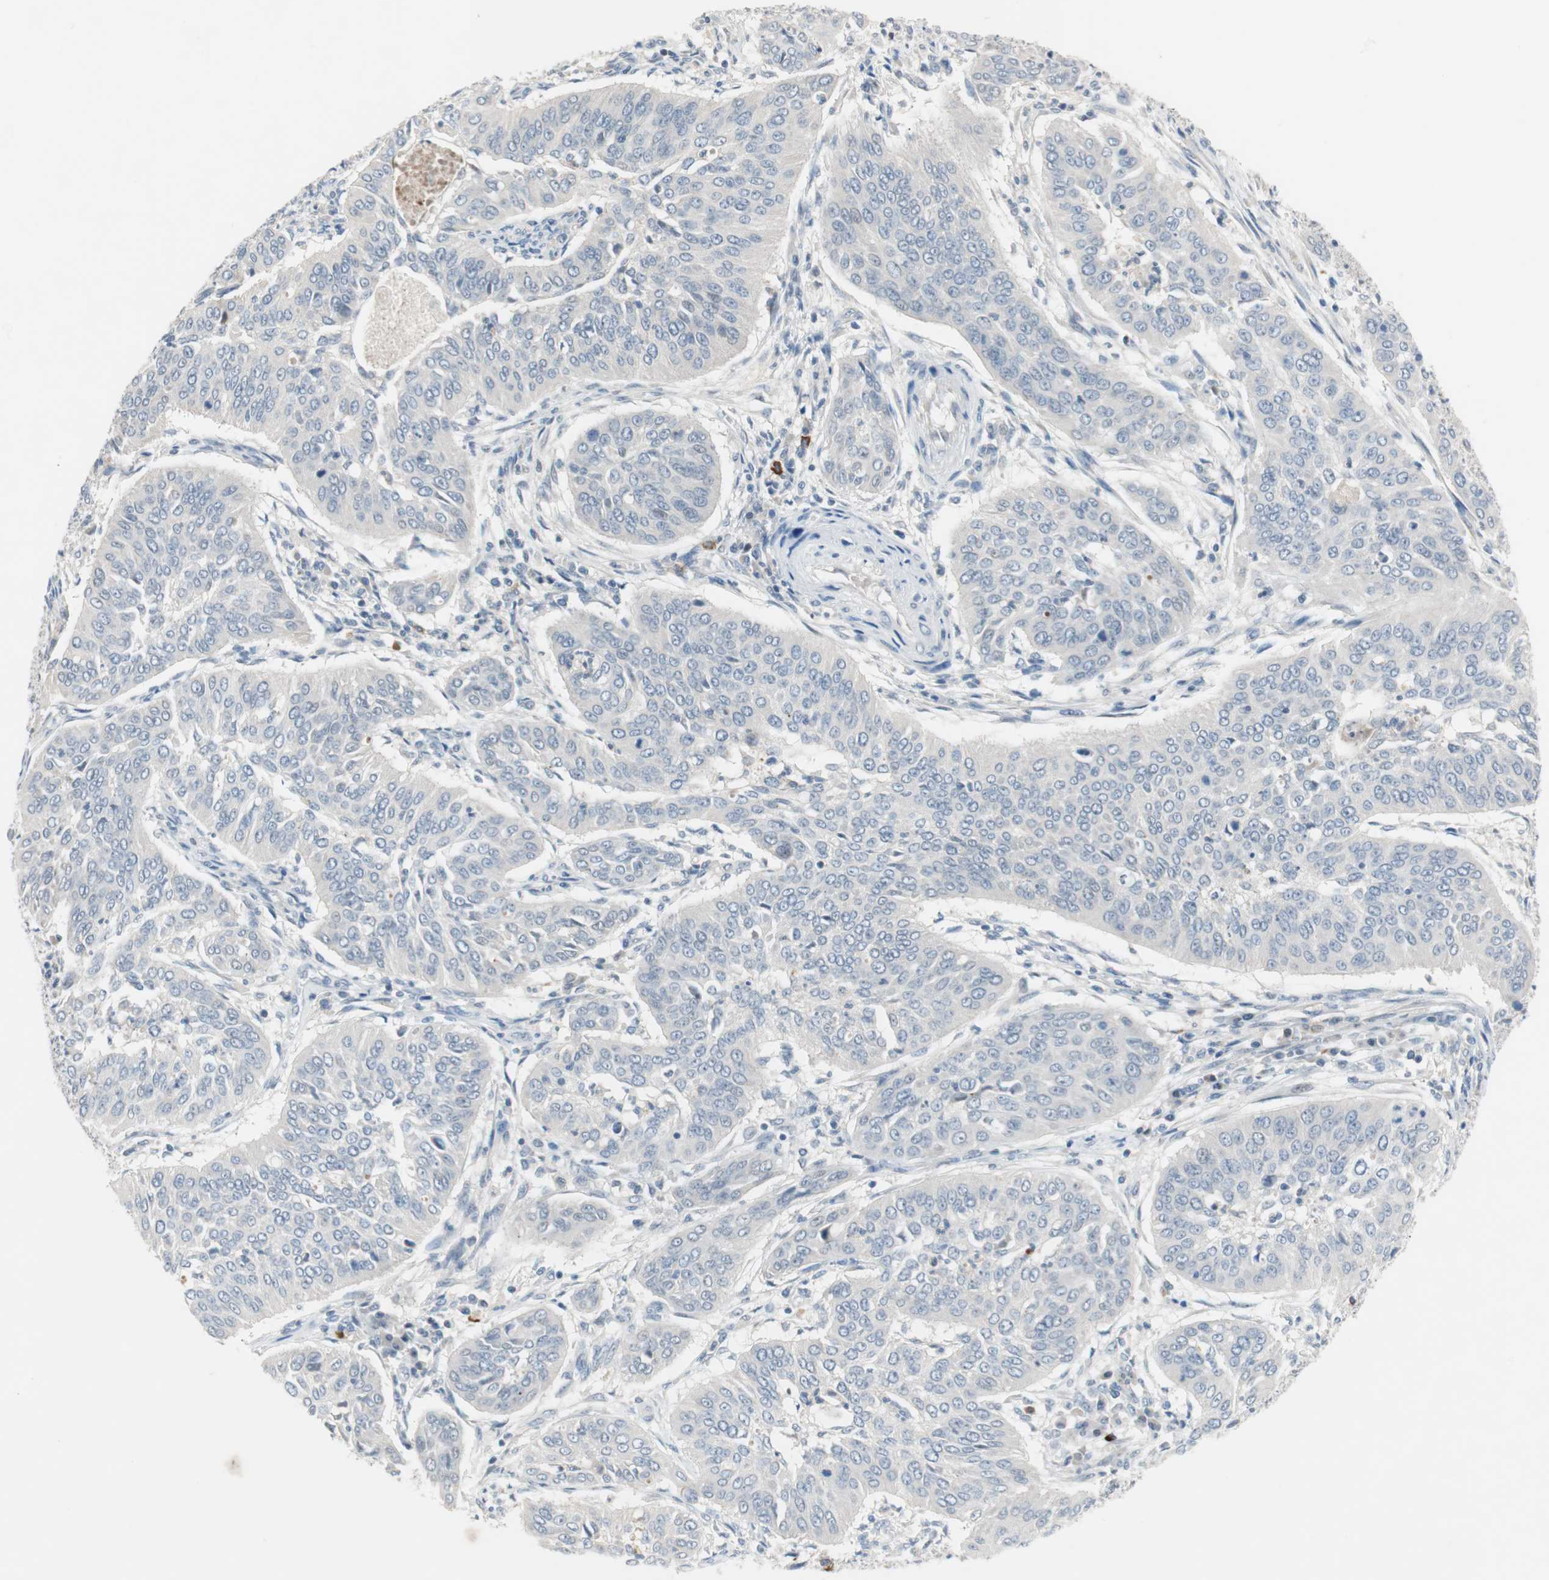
{"staining": {"intensity": "negative", "quantity": "none", "location": "none"}, "tissue": "cervical cancer", "cell_type": "Tumor cells", "image_type": "cancer", "snomed": [{"axis": "morphology", "description": "Normal tissue, NOS"}, {"axis": "morphology", "description": "Squamous cell carcinoma, NOS"}, {"axis": "topography", "description": "Cervix"}], "caption": "An IHC micrograph of cervical squamous cell carcinoma is shown. There is no staining in tumor cells of cervical squamous cell carcinoma.", "gene": "PDZK1", "patient": {"sex": "female", "age": 39}}